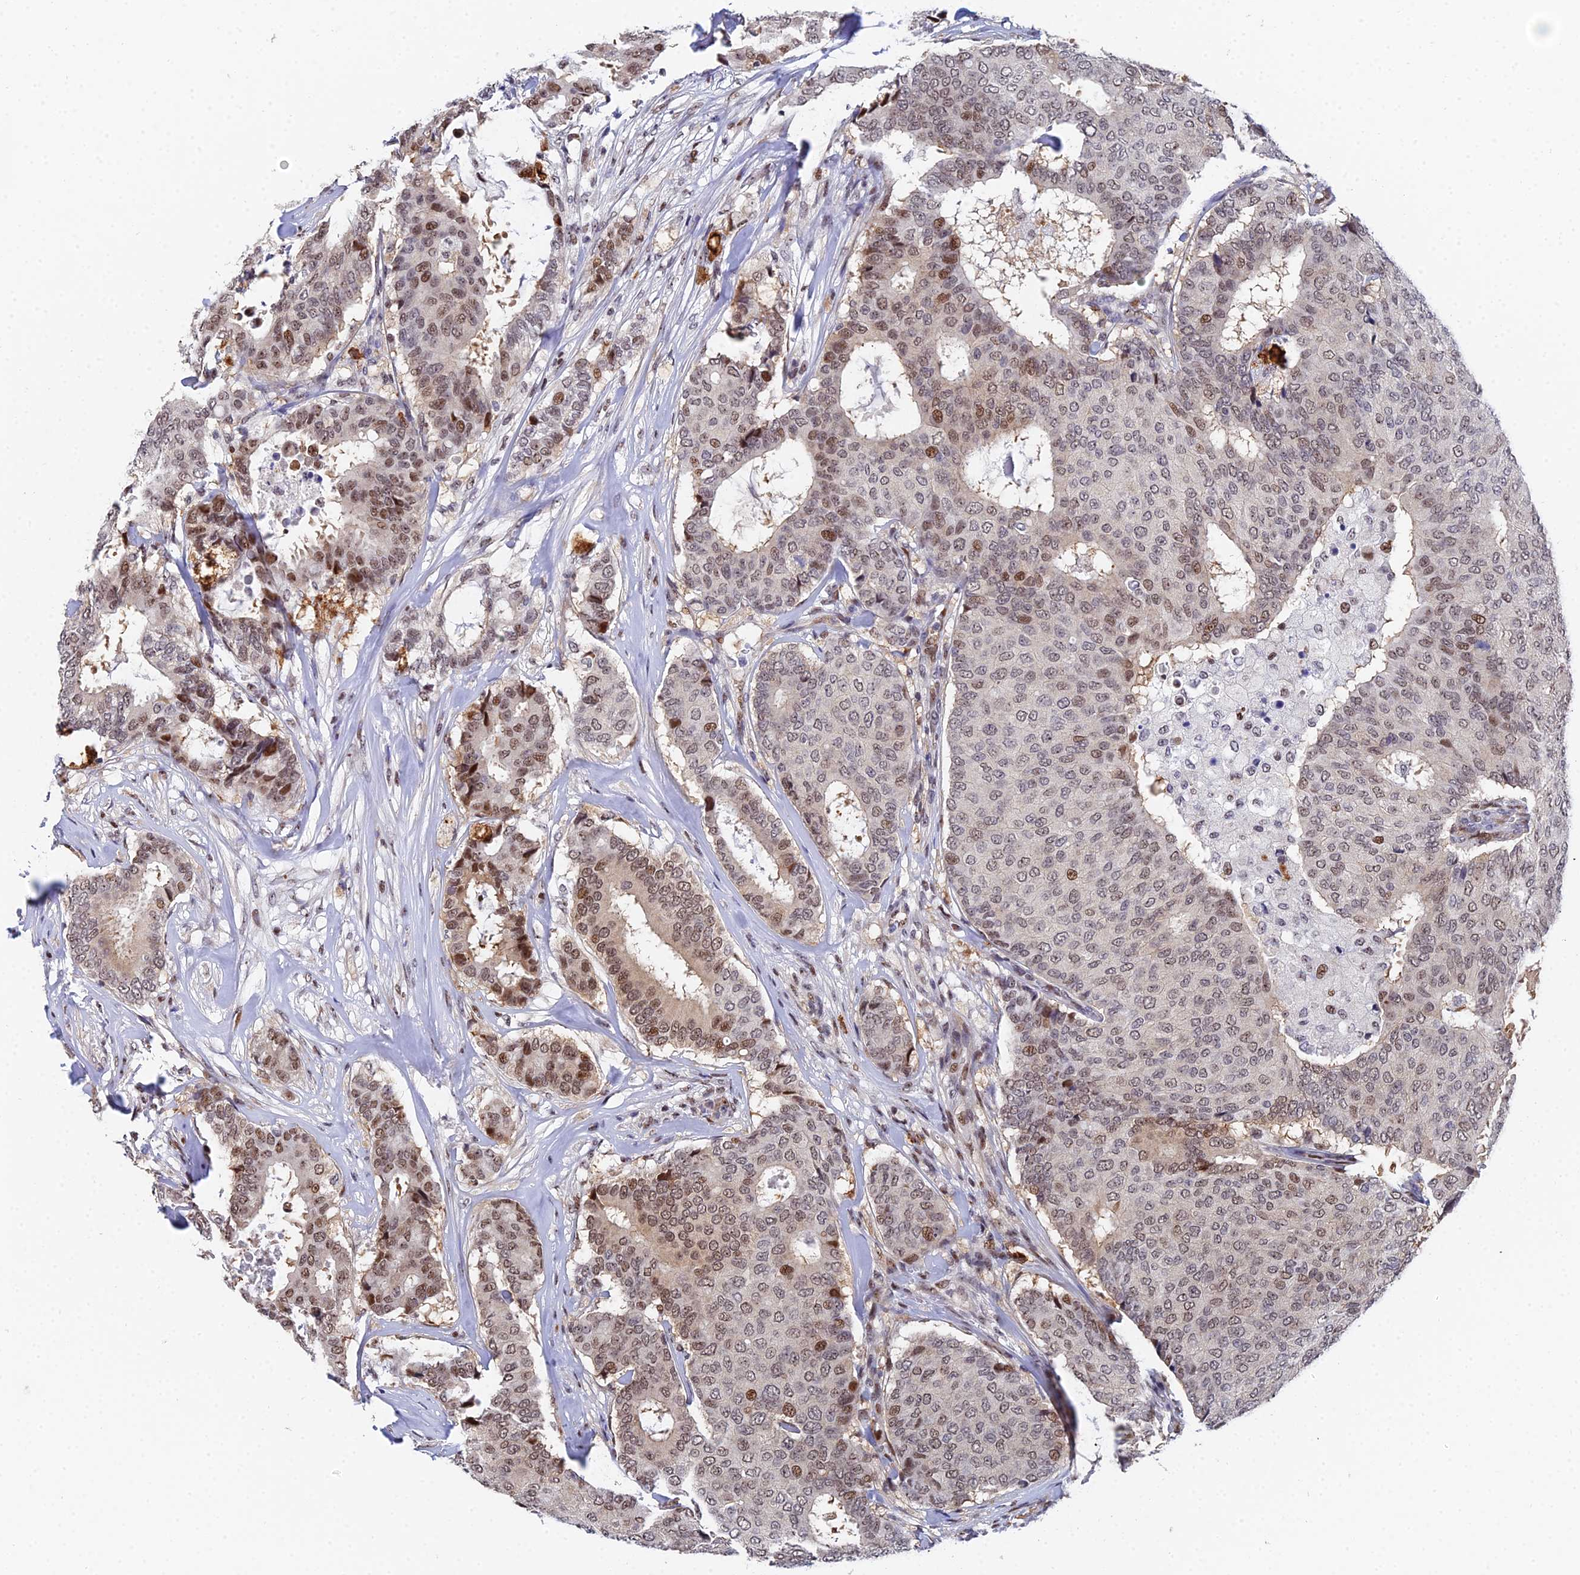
{"staining": {"intensity": "moderate", "quantity": ">75%", "location": "nuclear"}, "tissue": "breast cancer", "cell_type": "Tumor cells", "image_type": "cancer", "snomed": [{"axis": "morphology", "description": "Duct carcinoma"}, {"axis": "topography", "description": "Breast"}], "caption": "Breast cancer was stained to show a protein in brown. There is medium levels of moderate nuclear positivity in about >75% of tumor cells.", "gene": "TIFA", "patient": {"sex": "female", "age": 75}}